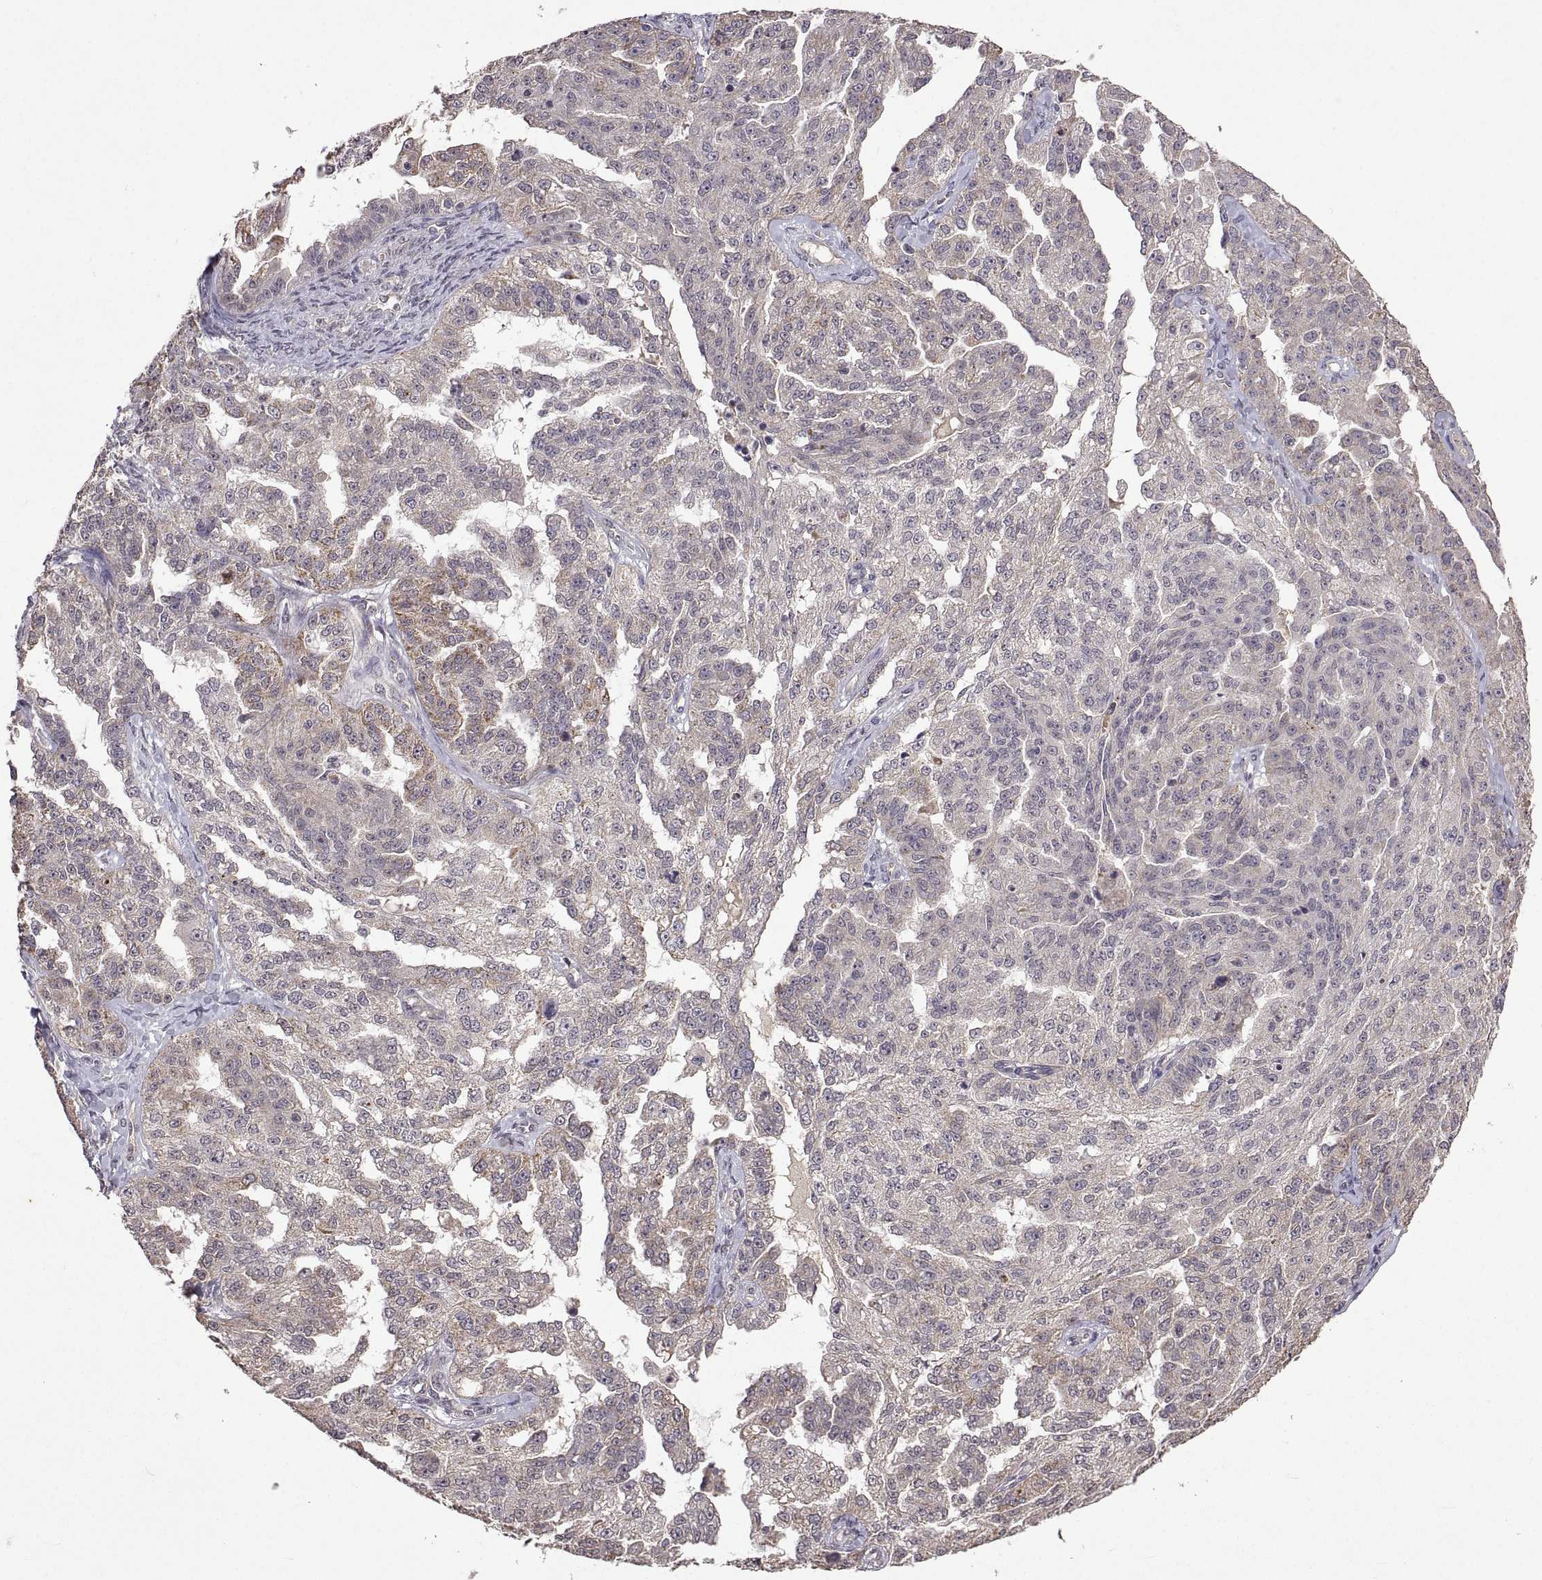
{"staining": {"intensity": "negative", "quantity": "none", "location": "none"}, "tissue": "ovarian cancer", "cell_type": "Tumor cells", "image_type": "cancer", "snomed": [{"axis": "morphology", "description": "Cystadenocarcinoma, serous, NOS"}, {"axis": "topography", "description": "Ovary"}], "caption": "IHC photomicrograph of neoplastic tissue: human ovarian cancer (serous cystadenocarcinoma) stained with DAB (3,3'-diaminobenzidine) exhibits no significant protein expression in tumor cells.", "gene": "LAMA1", "patient": {"sex": "female", "age": 58}}